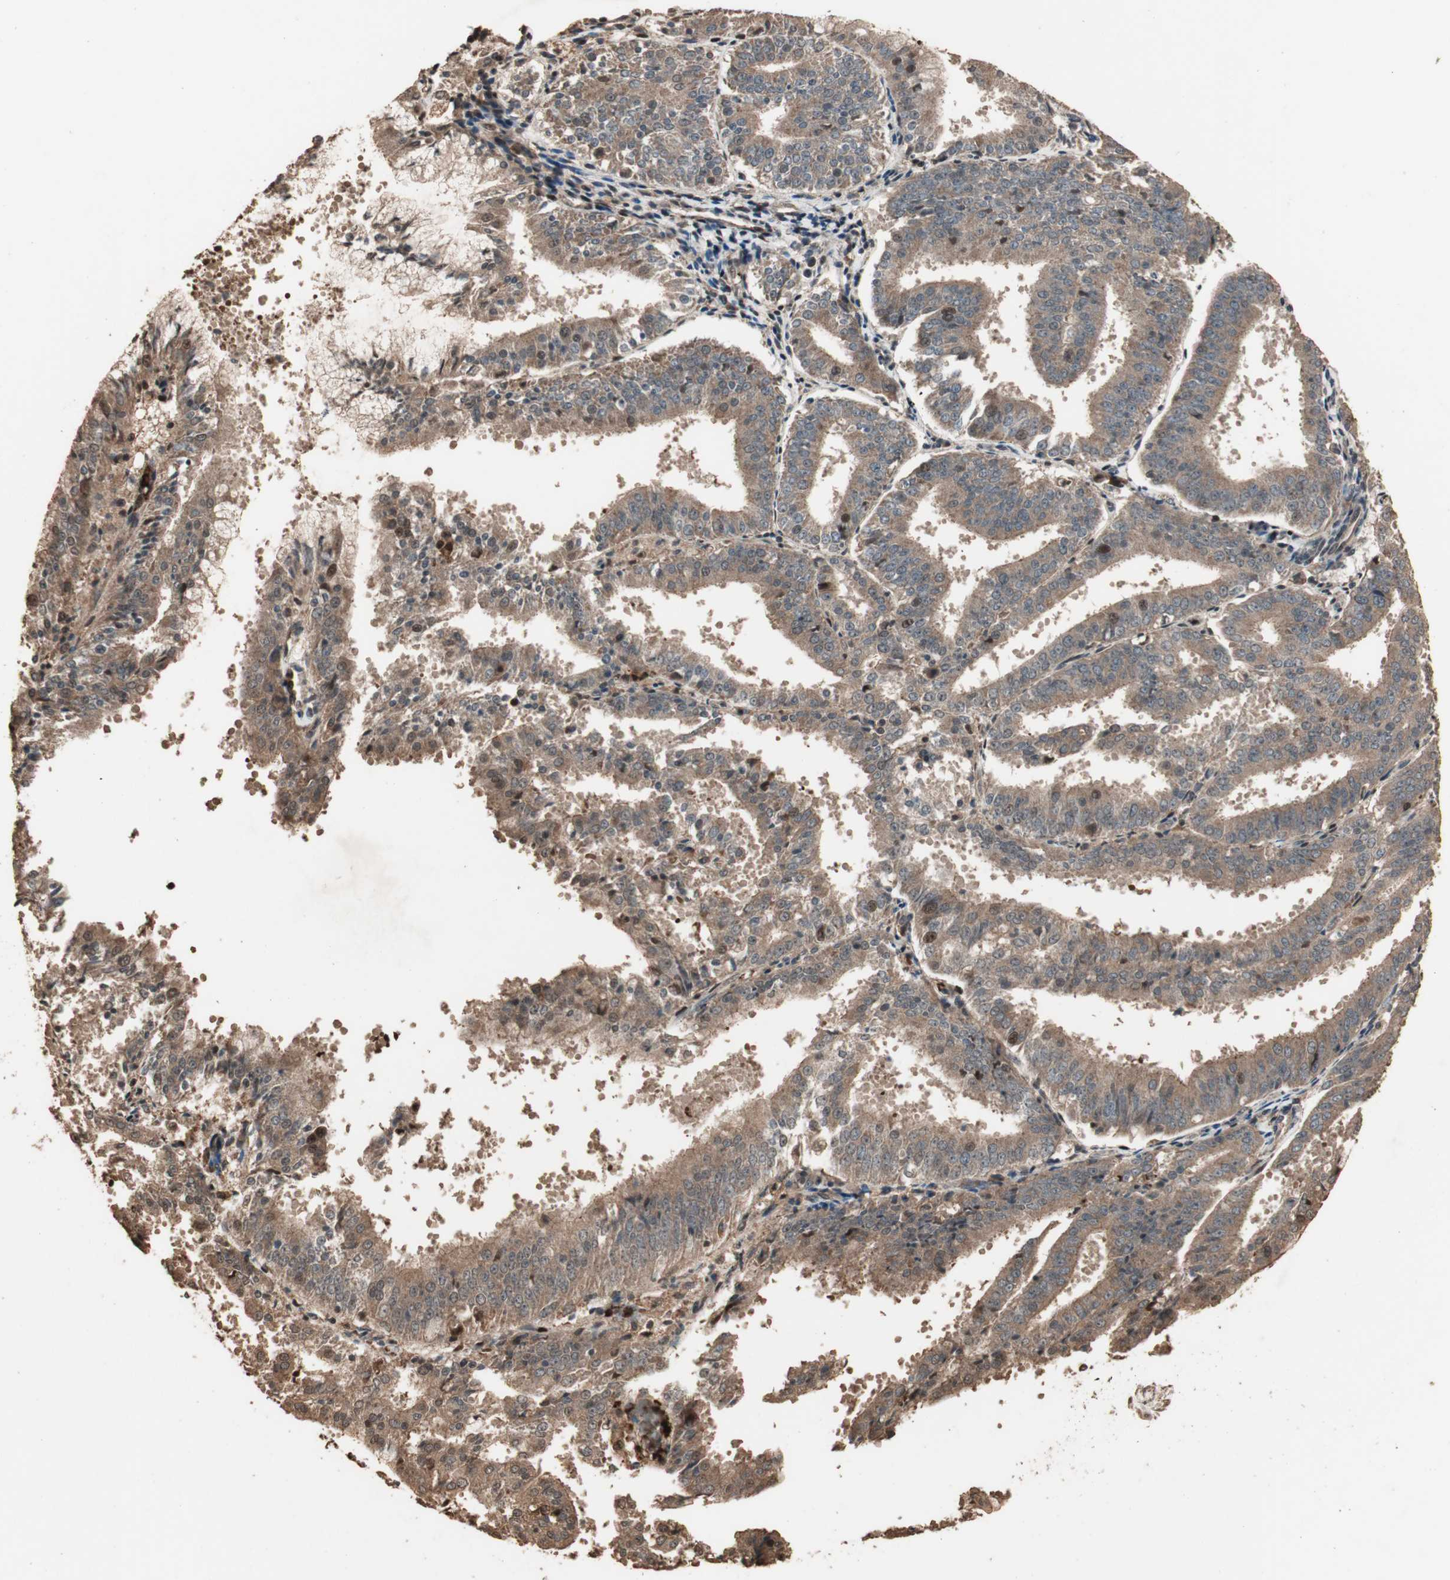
{"staining": {"intensity": "moderate", "quantity": ">75%", "location": "cytoplasmic/membranous"}, "tissue": "endometrial cancer", "cell_type": "Tumor cells", "image_type": "cancer", "snomed": [{"axis": "morphology", "description": "Adenocarcinoma, NOS"}, {"axis": "topography", "description": "Endometrium"}], "caption": "Protein analysis of adenocarcinoma (endometrial) tissue demonstrates moderate cytoplasmic/membranous staining in approximately >75% of tumor cells.", "gene": "USP20", "patient": {"sex": "female", "age": 63}}